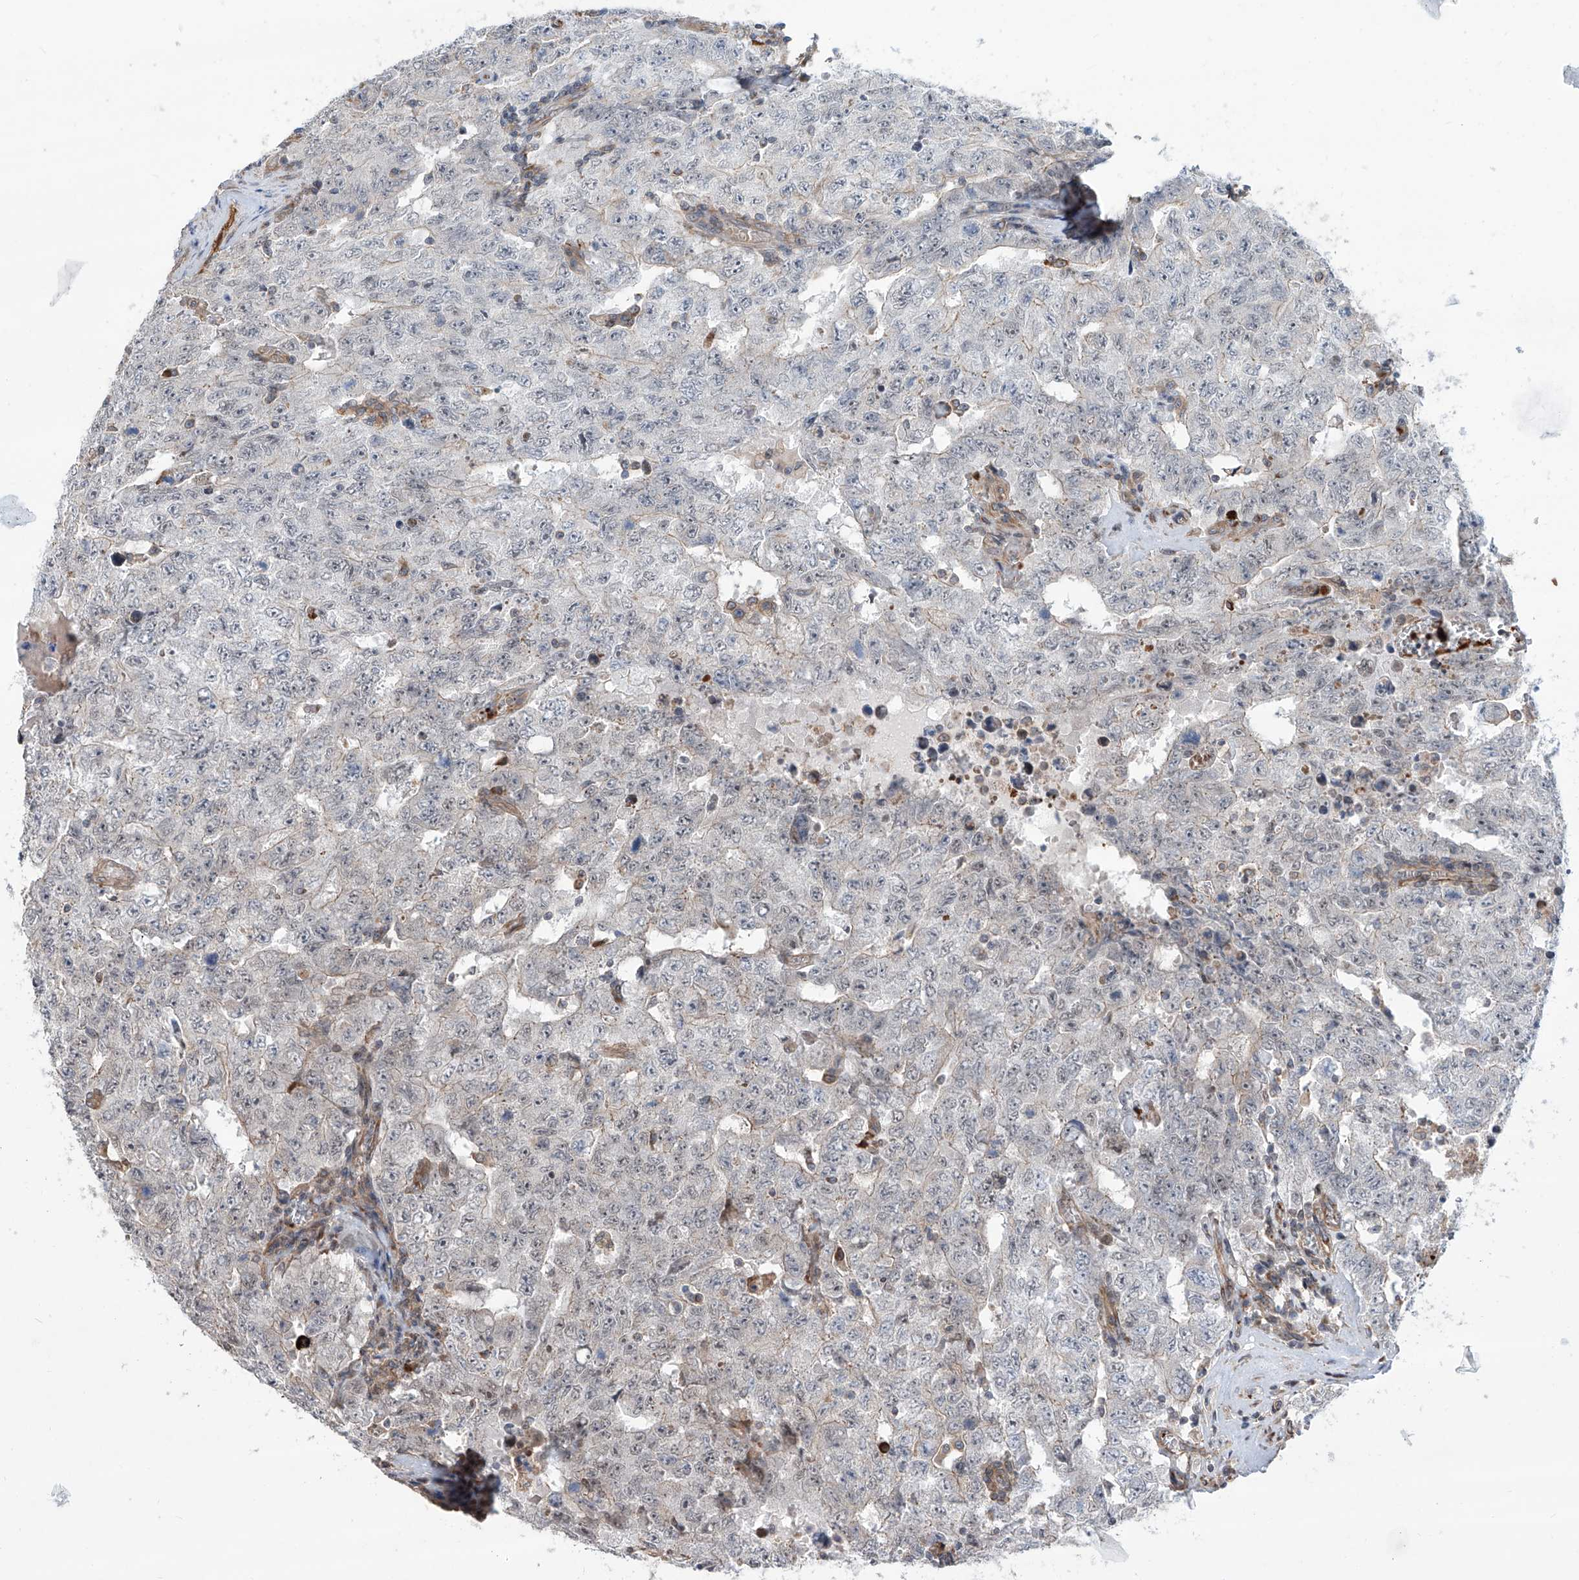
{"staining": {"intensity": "negative", "quantity": "none", "location": "none"}, "tissue": "testis cancer", "cell_type": "Tumor cells", "image_type": "cancer", "snomed": [{"axis": "morphology", "description": "Carcinoma, Embryonal, NOS"}, {"axis": "topography", "description": "Testis"}], "caption": "This is an IHC photomicrograph of human testis embryonal carcinoma. There is no staining in tumor cells.", "gene": "APAF1", "patient": {"sex": "male", "age": 26}}